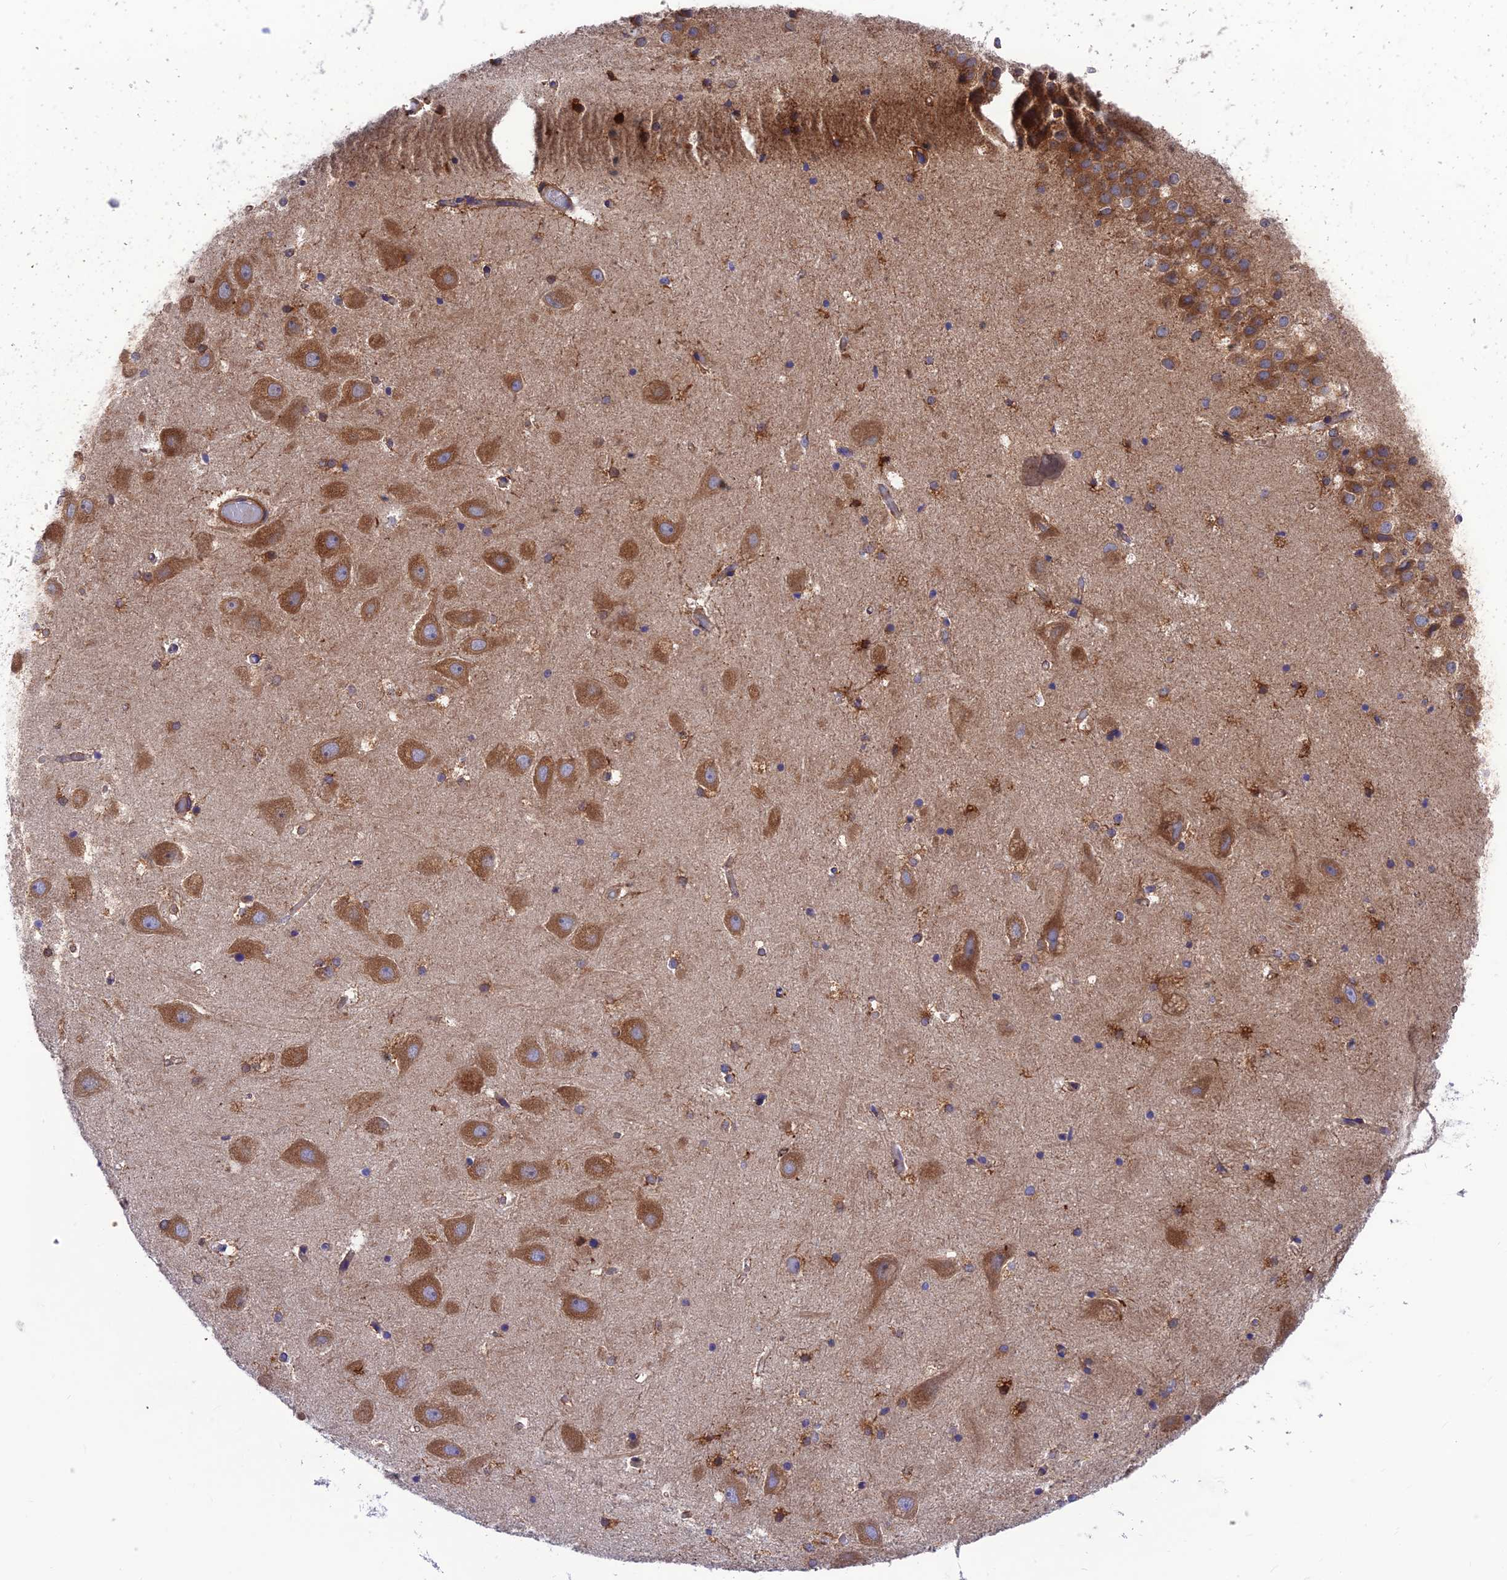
{"staining": {"intensity": "weak", "quantity": "<25%", "location": "cytoplasmic/membranous"}, "tissue": "hippocampus", "cell_type": "Glial cells", "image_type": "normal", "snomed": [{"axis": "morphology", "description": "Normal tissue, NOS"}, {"axis": "topography", "description": "Hippocampus"}], "caption": "Histopathology image shows no protein expression in glial cells of benign hippocampus.", "gene": "VPS16", "patient": {"sex": "female", "age": 52}}